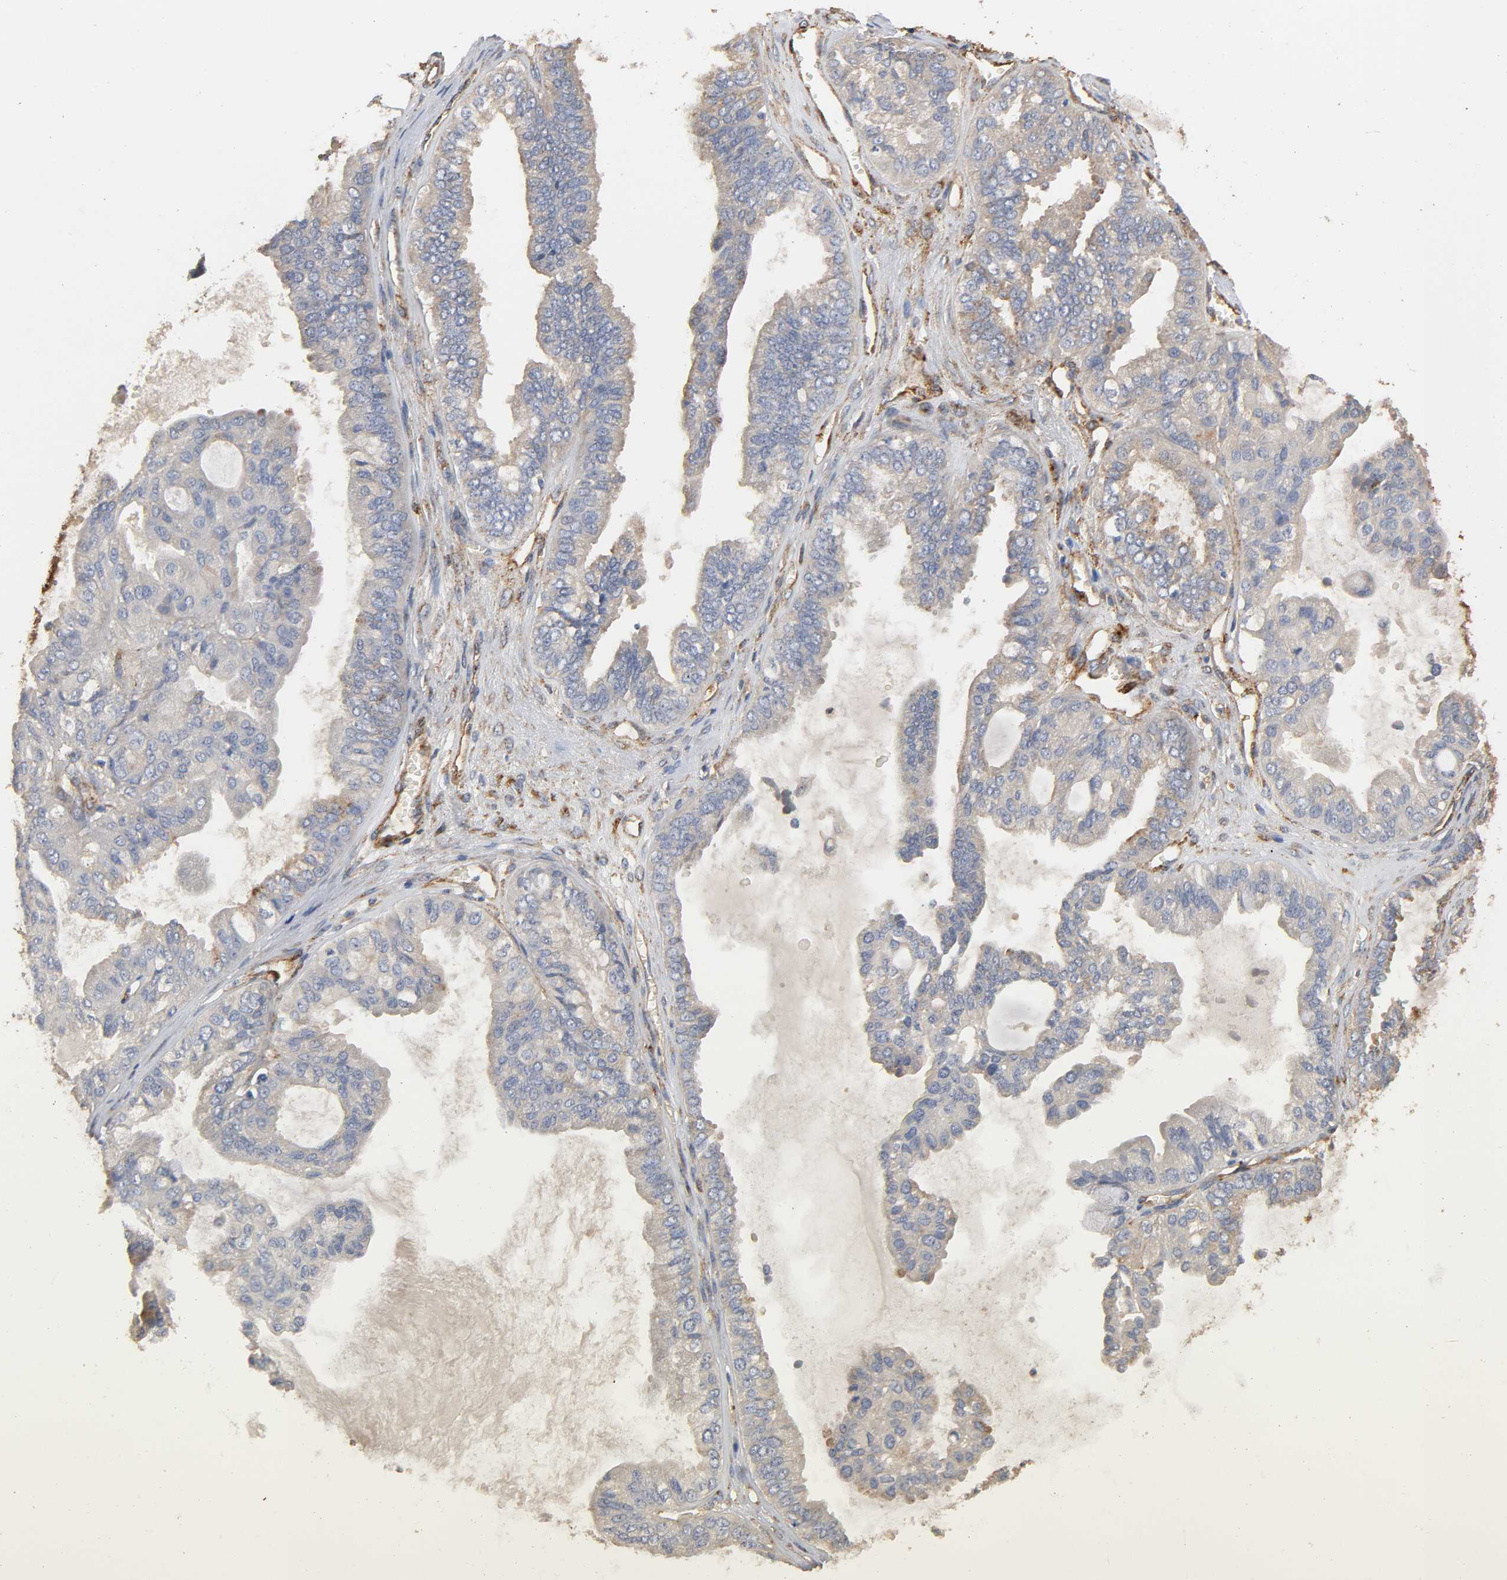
{"staining": {"intensity": "weak", "quantity": "<25%", "location": "cytoplasmic/membranous"}, "tissue": "ovarian cancer", "cell_type": "Tumor cells", "image_type": "cancer", "snomed": [{"axis": "morphology", "description": "Carcinoma, NOS"}, {"axis": "morphology", "description": "Carcinoma, endometroid"}, {"axis": "topography", "description": "Ovary"}], "caption": "Micrograph shows no significant protein positivity in tumor cells of ovarian cancer. The staining is performed using DAB (3,3'-diaminobenzidine) brown chromogen with nuclei counter-stained in using hematoxylin.", "gene": "IFITM3", "patient": {"sex": "female", "age": 50}}